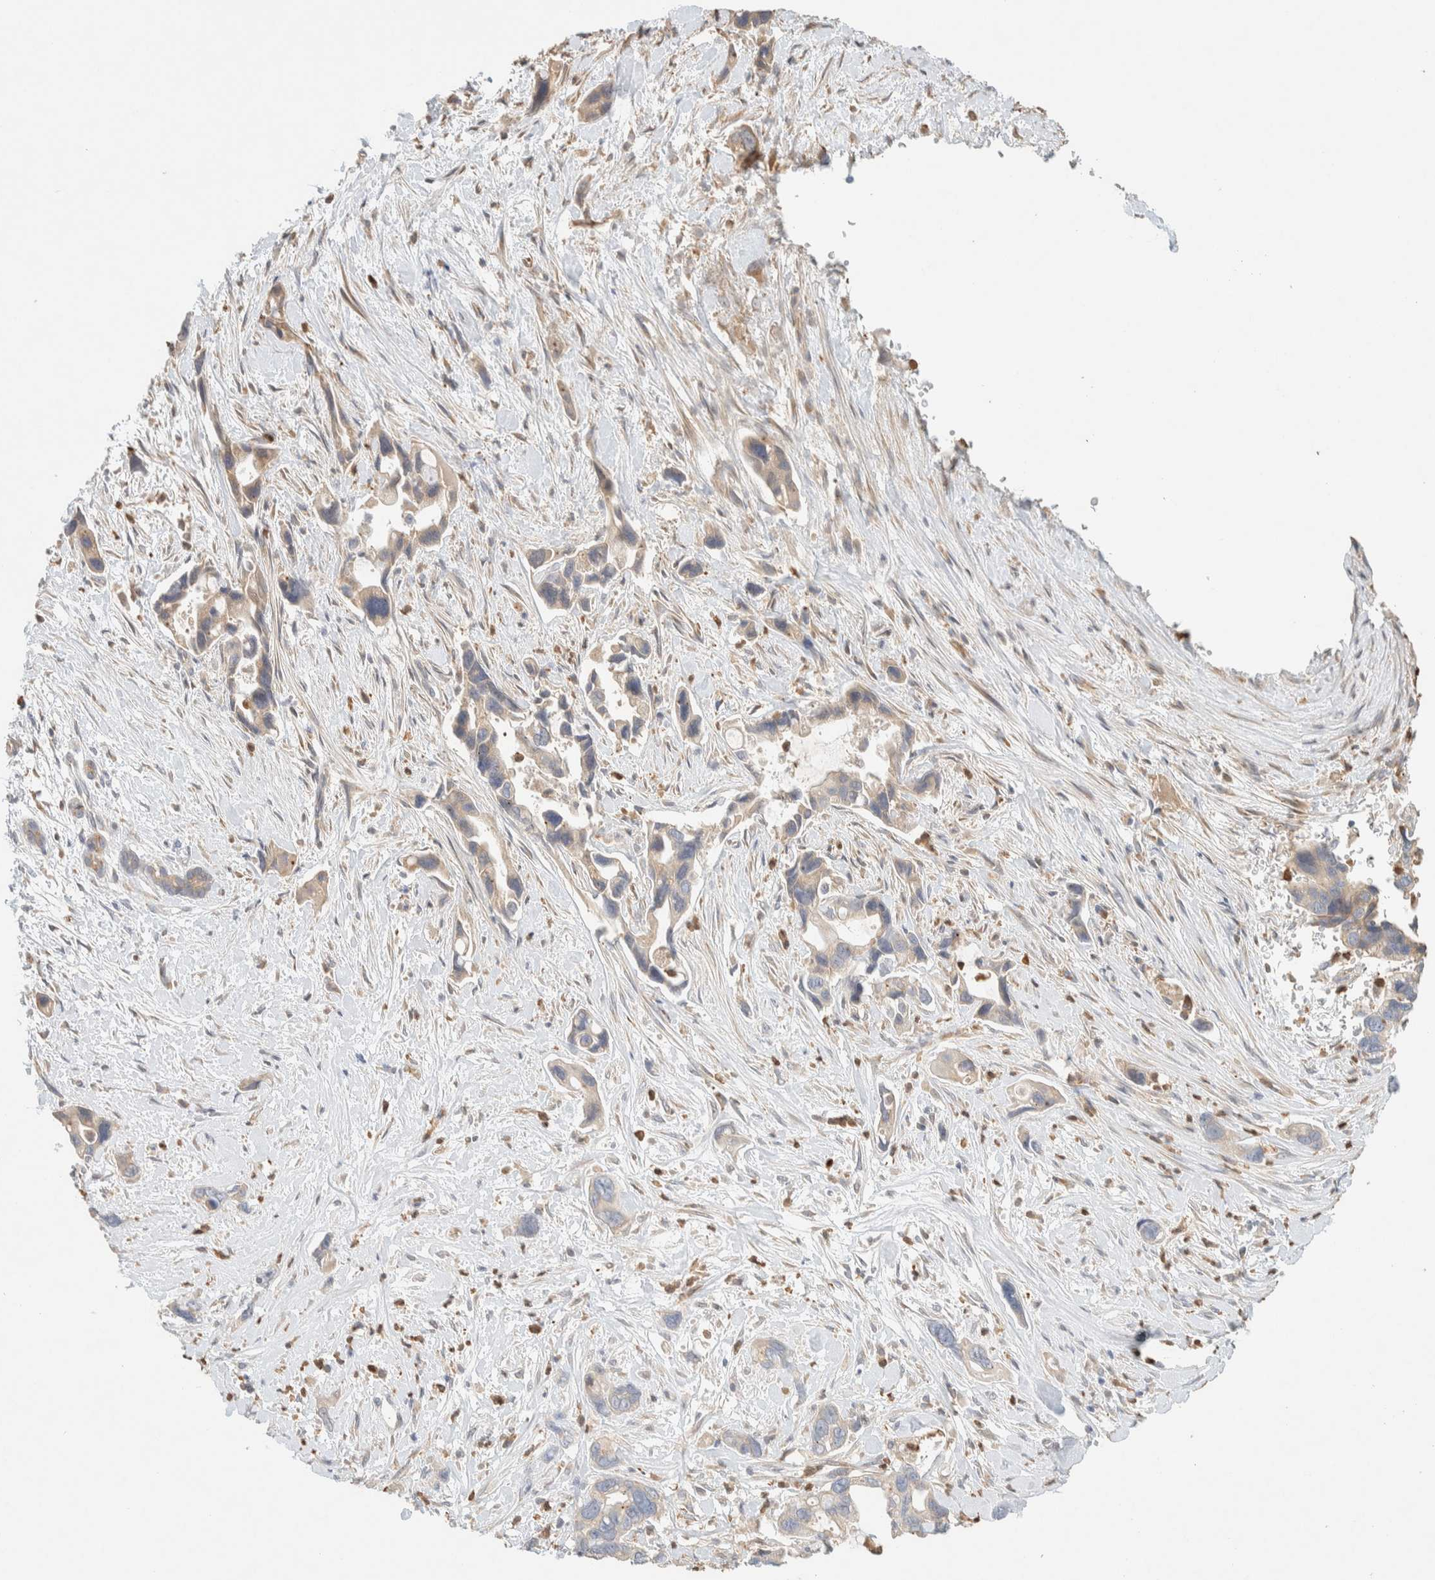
{"staining": {"intensity": "weak", "quantity": ">75%", "location": "cytoplasmic/membranous"}, "tissue": "pancreatic cancer", "cell_type": "Tumor cells", "image_type": "cancer", "snomed": [{"axis": "morphology", "description": "Adenocarcinoma, NOS"}, {"axis": "topography", "description": "Pancreas"}], "caption": "Pancreatic cancer tissue exhibits weak cytoplasmic/membranous expression in approximately >75% of tumor cells", "gene": "TTC3", "patient": {"sex": "female", "age": 70}}